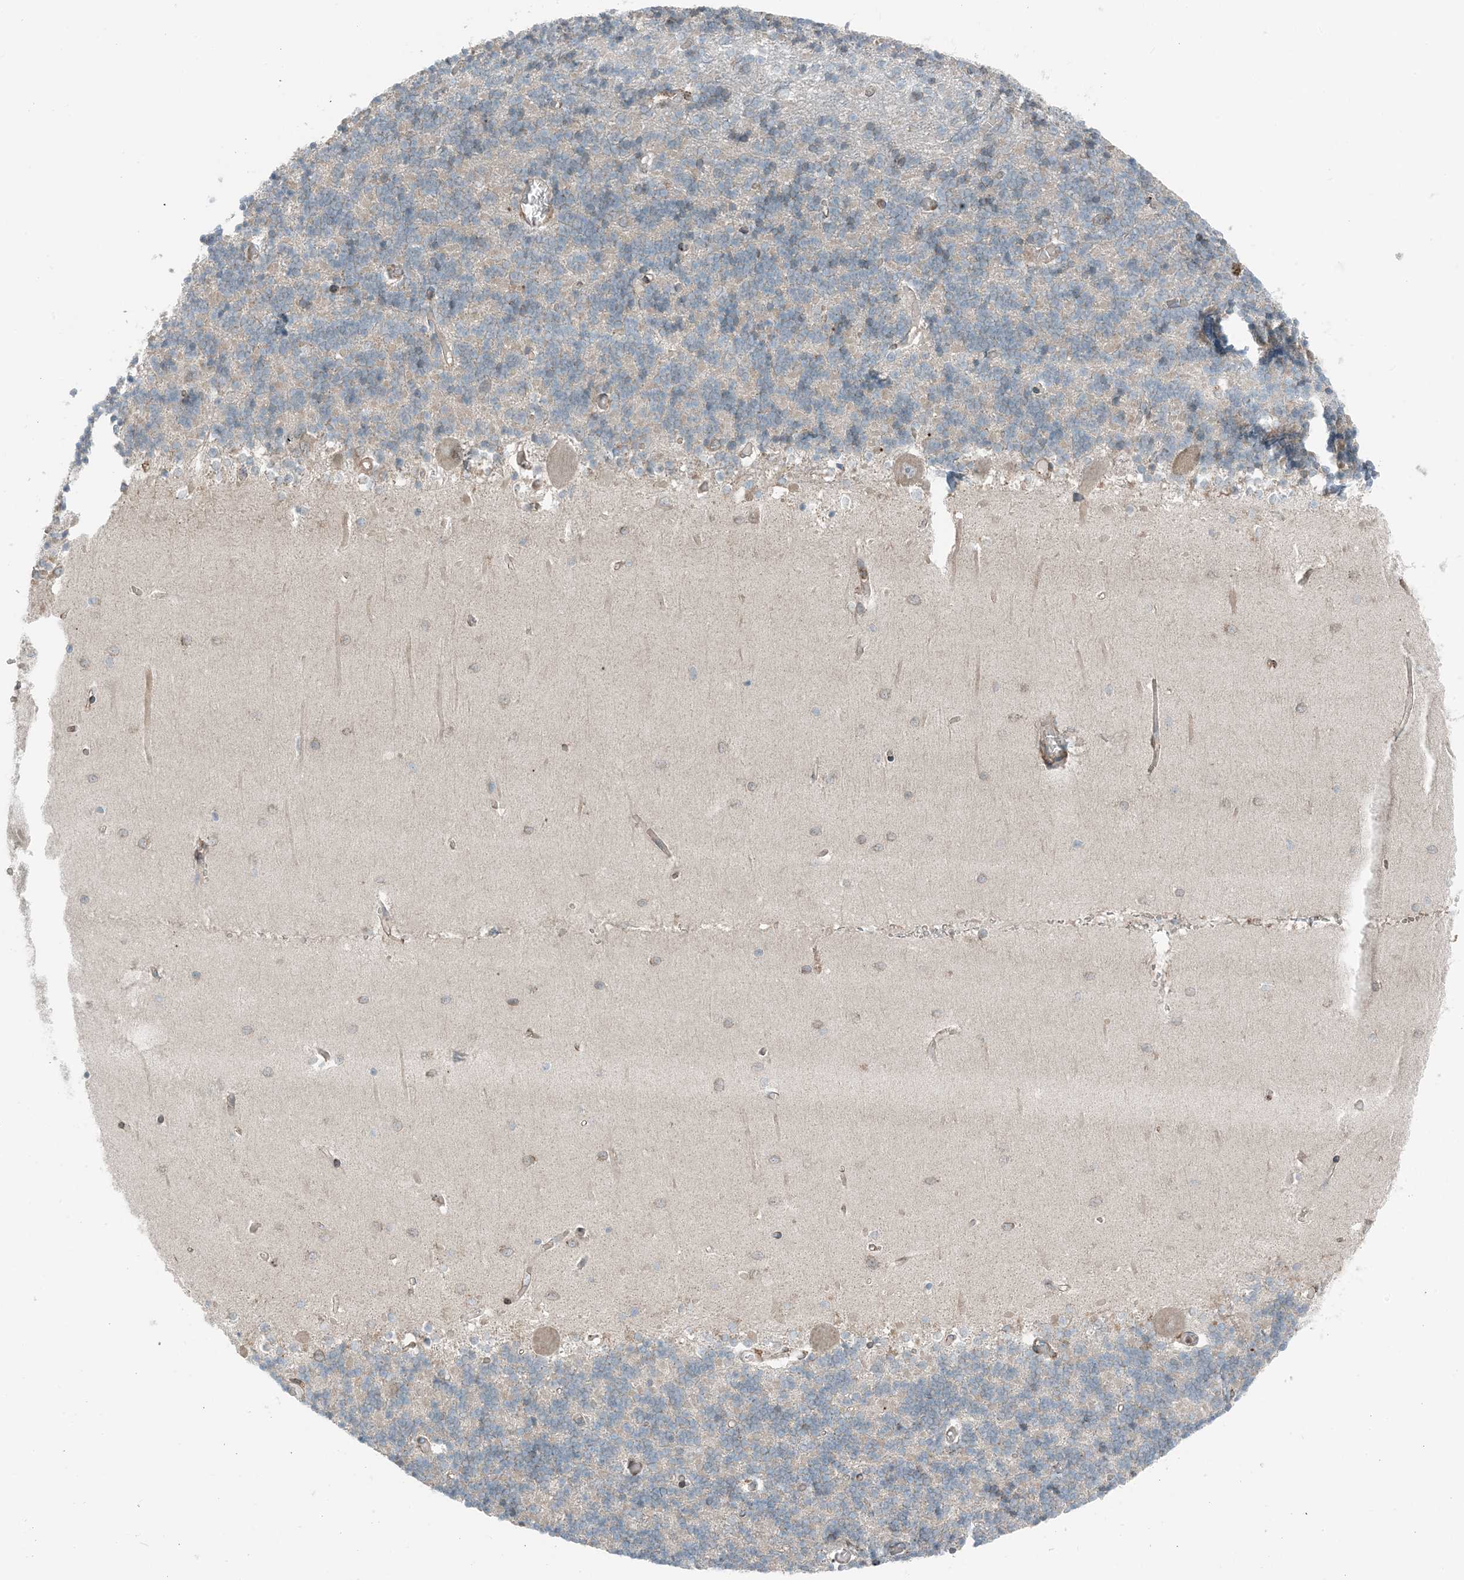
{"staining": {"intensity": "weak", "quantity": "25%-75%", "location": "cytoplasmic/membranous"}, "tissue": "cerebellum", "cell_type": "Cells in granular layer", "image_type": "normal", "snomed": [{"axis": "morphology", "description": "Normal tissue, NOS"}, {"axis": "topography", "description": "Cerebellum"}], "caption": "IHC of benign cerebellum shows low levels of weak cytoplasmic/membranous expression in approximately 25%-75% of cells in granular layer.", "gene": "CERKL", "patient": {"sex": "male", "age": 37}}